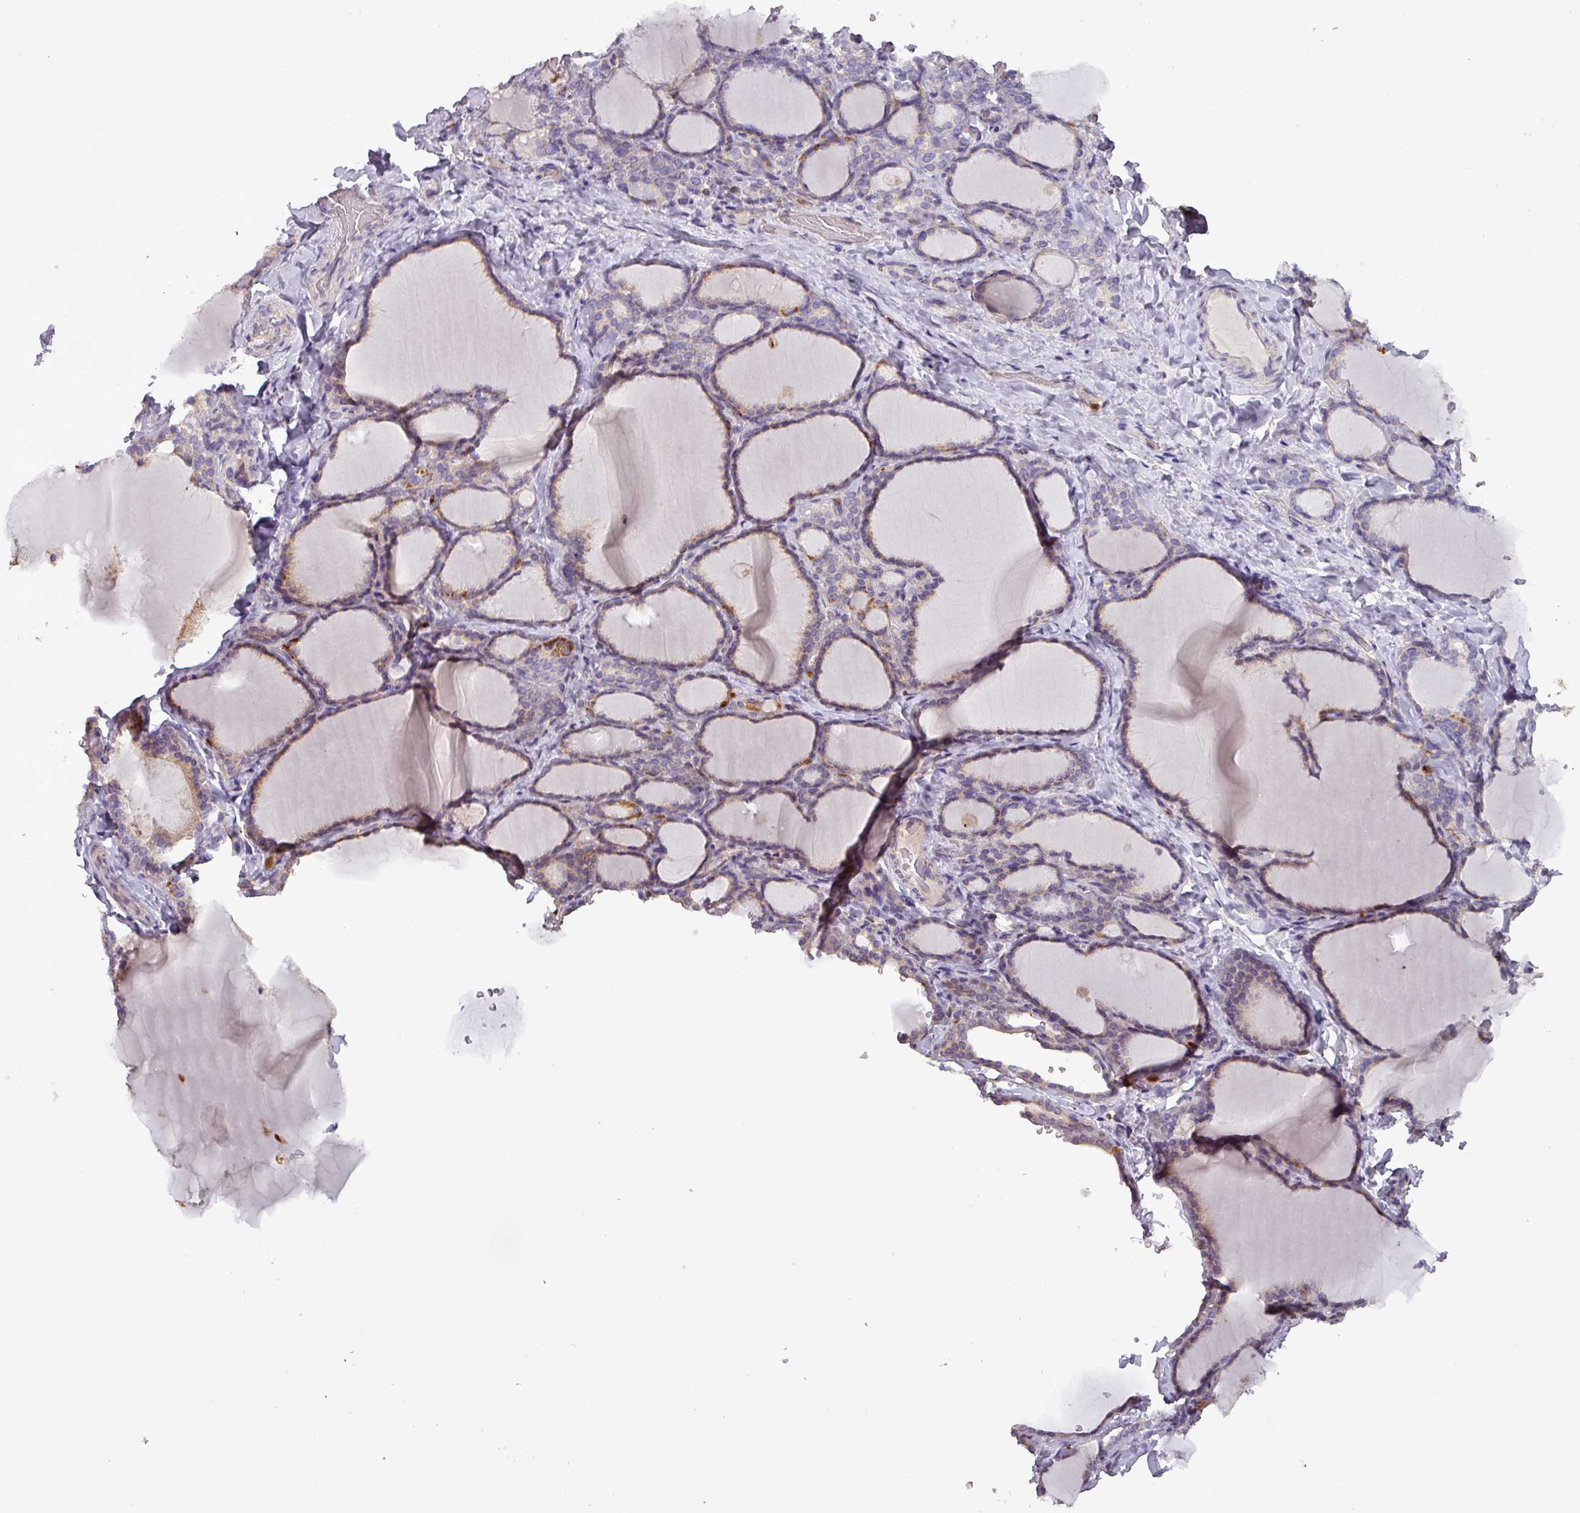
{"staining": {"intensity": "moderate", "quantity": ">75%", "location": "cytoplasmic/membranous"}, "tissue": "thyroid gland", "cell_type": "Glandular cells", "image_type": "normal", "snomed": [{"axis": "morphology", "description": "Normal tissue, NOS"}, {"axis": "topography", "description": "Thyroid gland"}], "caption": "IHC photomicrograph of benign human thyroid gland stained for a protein (brown), which shows medium levels of moderate cytoplasmic/membranous expression in about >75% of glandular cells.", "gene": "PNMA6A", "patient": {"sex": "female", "age": 31}}